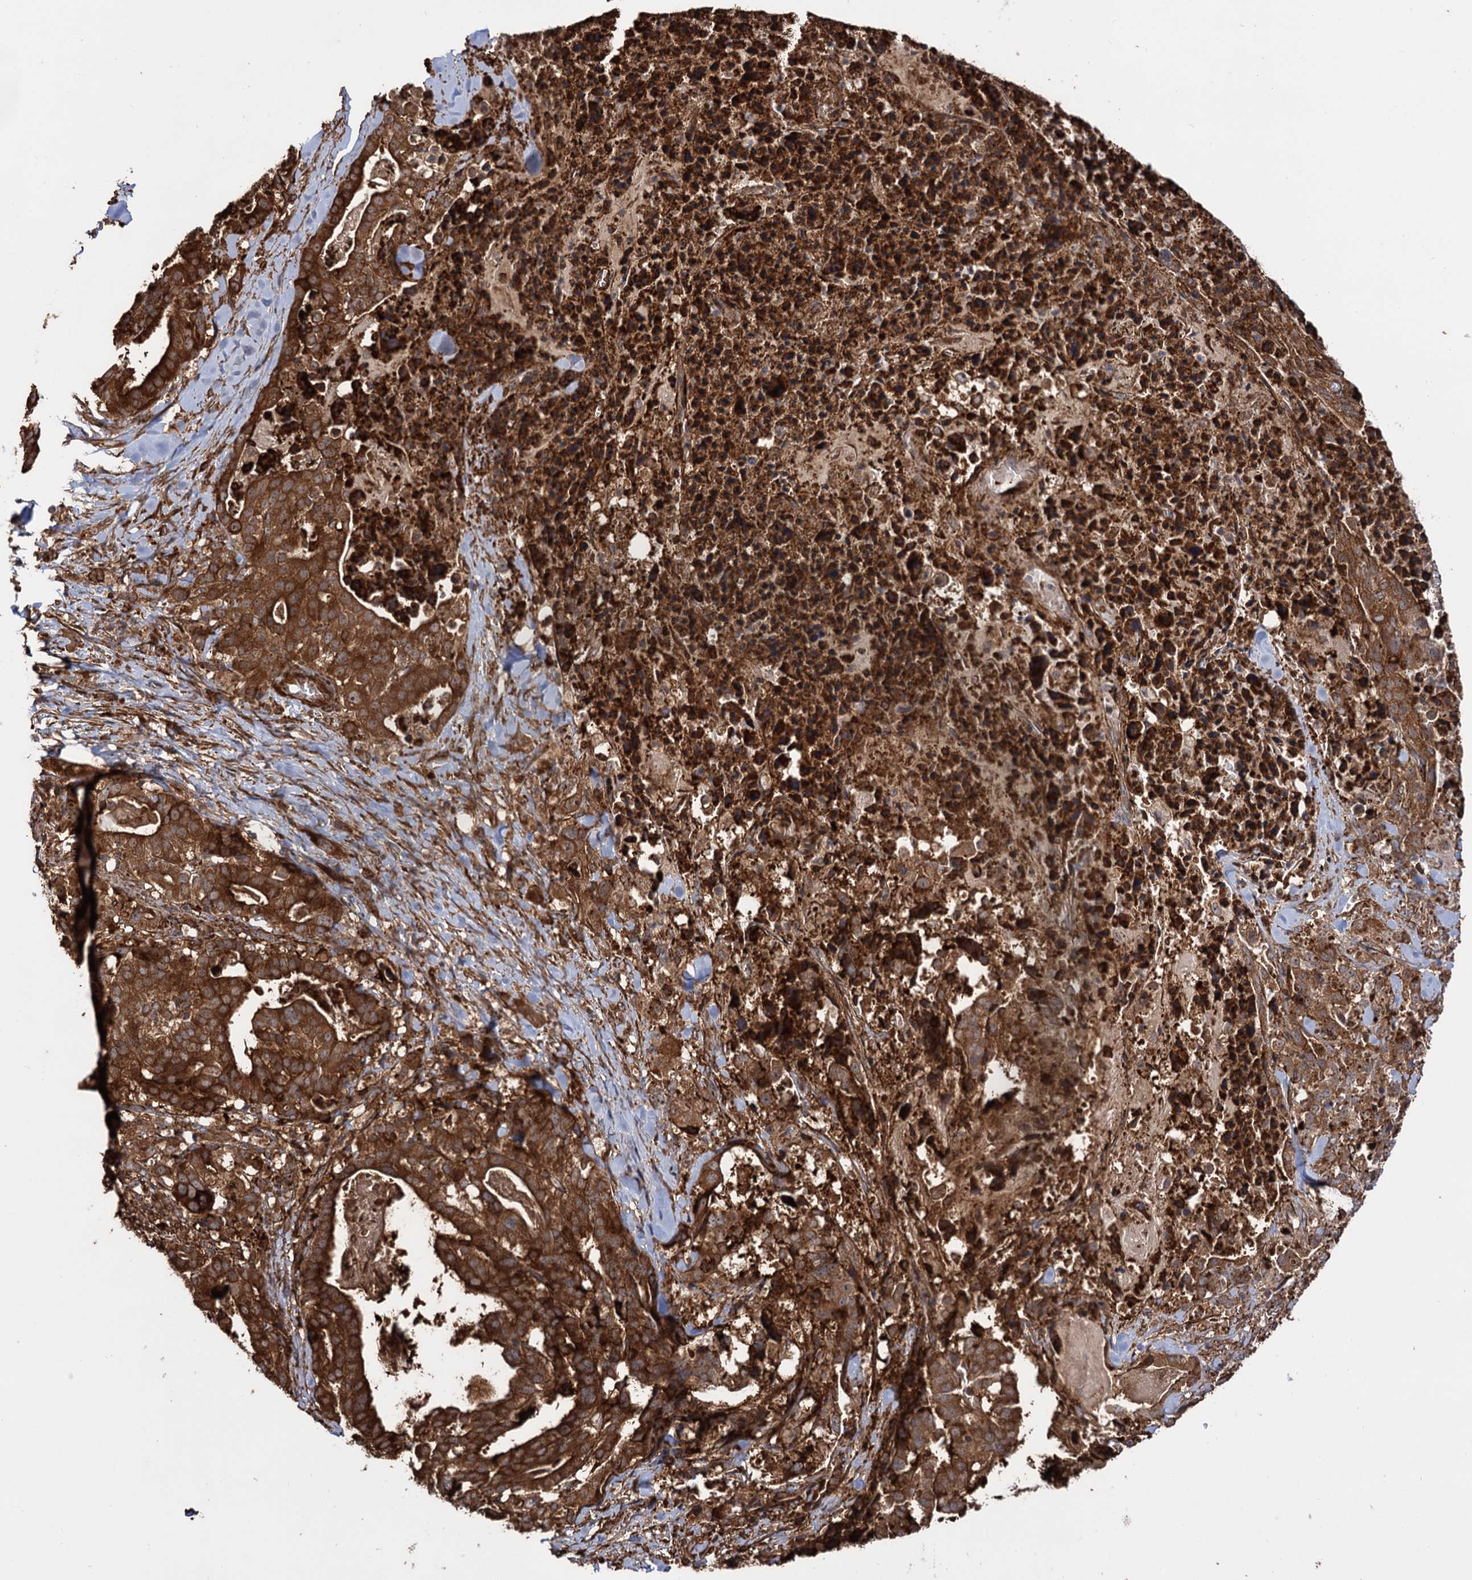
{"staining": {"intensity": "strong", "quantity": ">75%", "location": "cytoplasmic/membranous"}, "tissue": "stomach cancer", "cell_type": "Tumor cells", "image_type": "cancer", "snomed": [{"axis": "morphology", "description": "Adenocarcinoma, NOS"}, {"axis": "topography", "description": "Stomach"}], "caption": "Stomach cancer (adenocarcinoma) stained for a protein shows strong cytoplasmic/membranous positivity in tumor cells. Using DAB (3,3'-diaminobenzidine) (brown) and hematoxylin (blue) stains, captured at high magnification using brightfield microscopy.", "gene": "ATP8B4", "patient": {"sex": "male", "age": 48}}